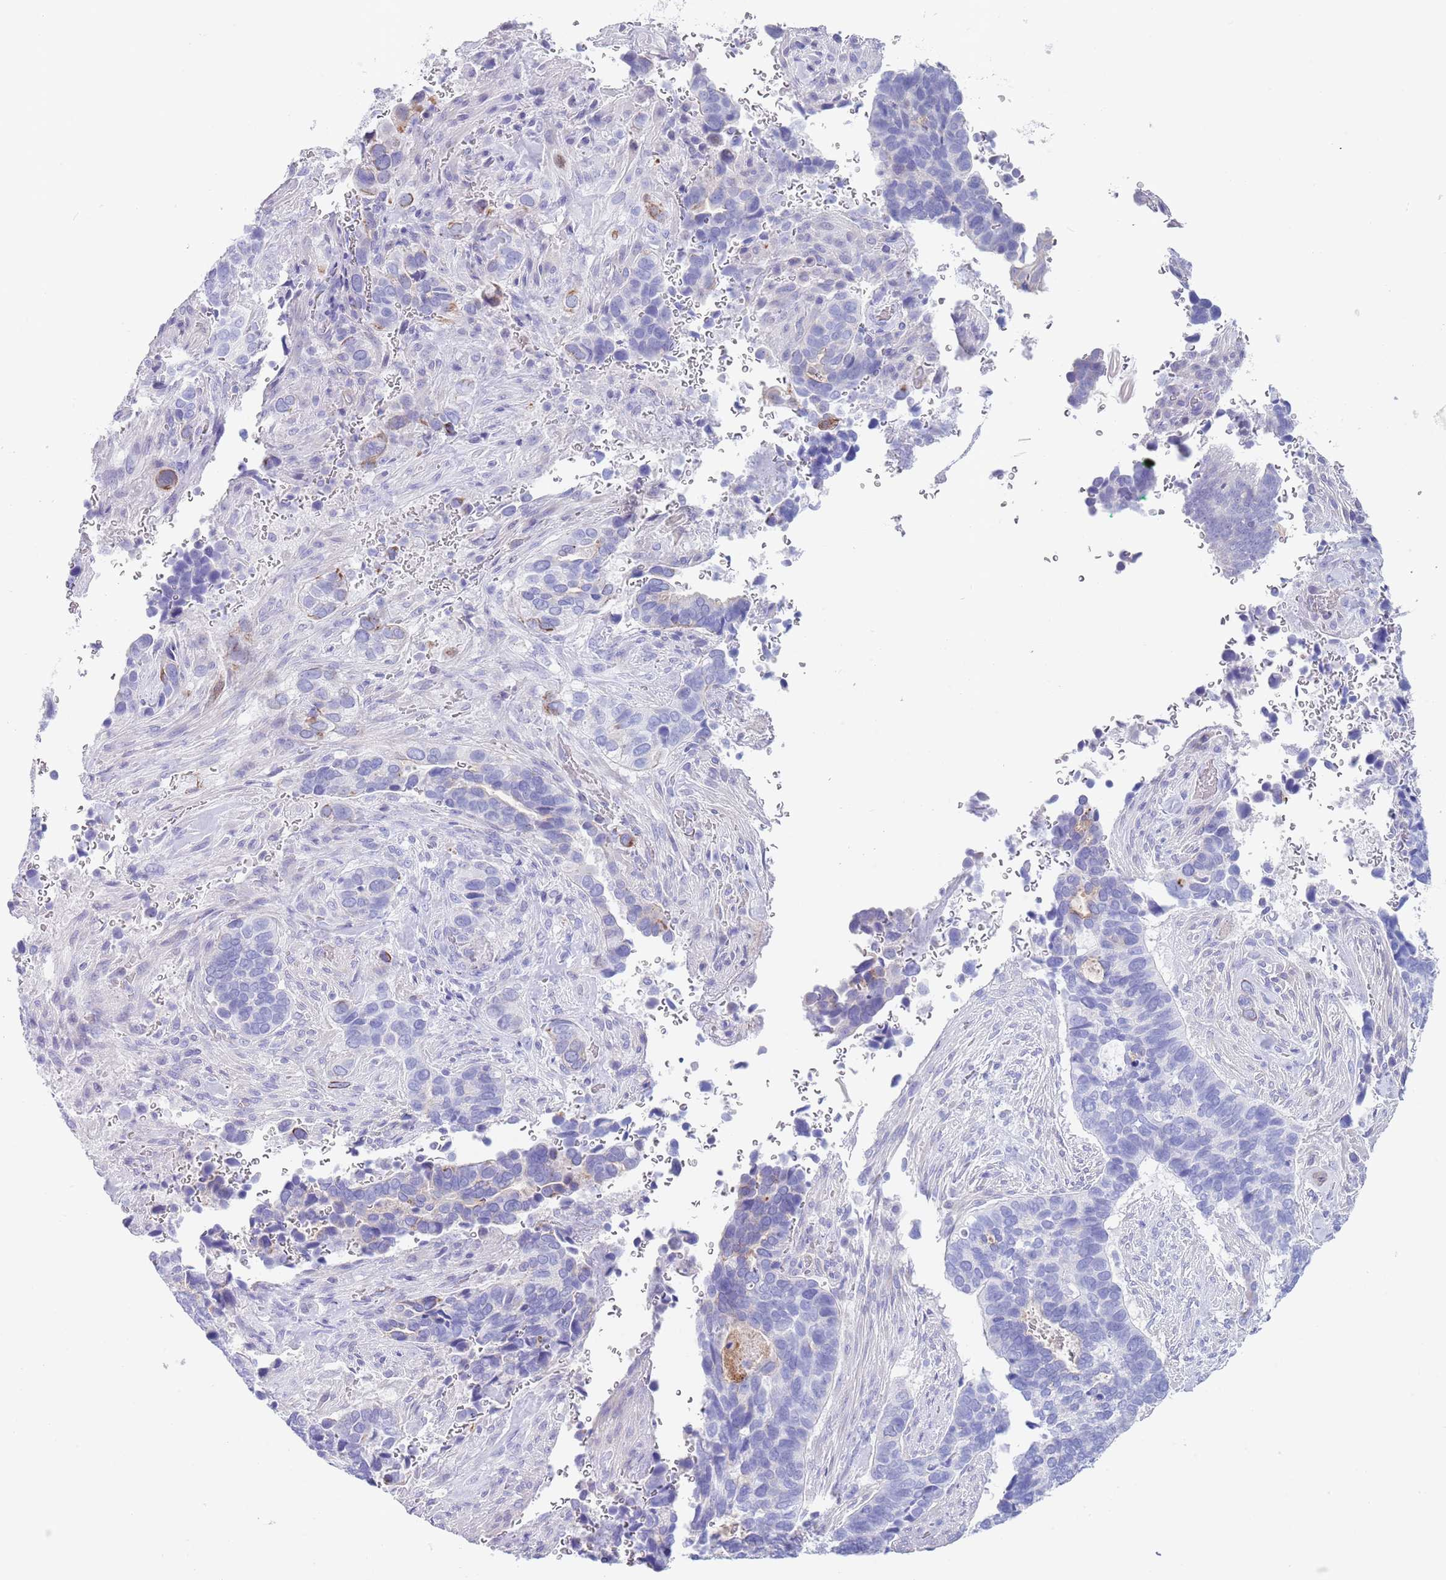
{"staining": {"intensity": "negative", "quantity": "none", "location": "none"}, "tissue": "cervical cancer", "cell_type": "Tumor cells", "image_type": "cancer", "snomed": [{"axis": "morphology", "description": "Squamous cell carcinoma, NOS"}, {"axis": "topography", "description": "Cervix"}], "caption": "Protein analysis of cervical cancer demonstrates no significant expression in tumor cells. (Stains: DAB immunohistochemistry with hematoxylin counter stain, Microscopy: brightfield microscopy at high magnification).", "gene": "CPXM2", "patient": {"sex": "female", "age": 38}}